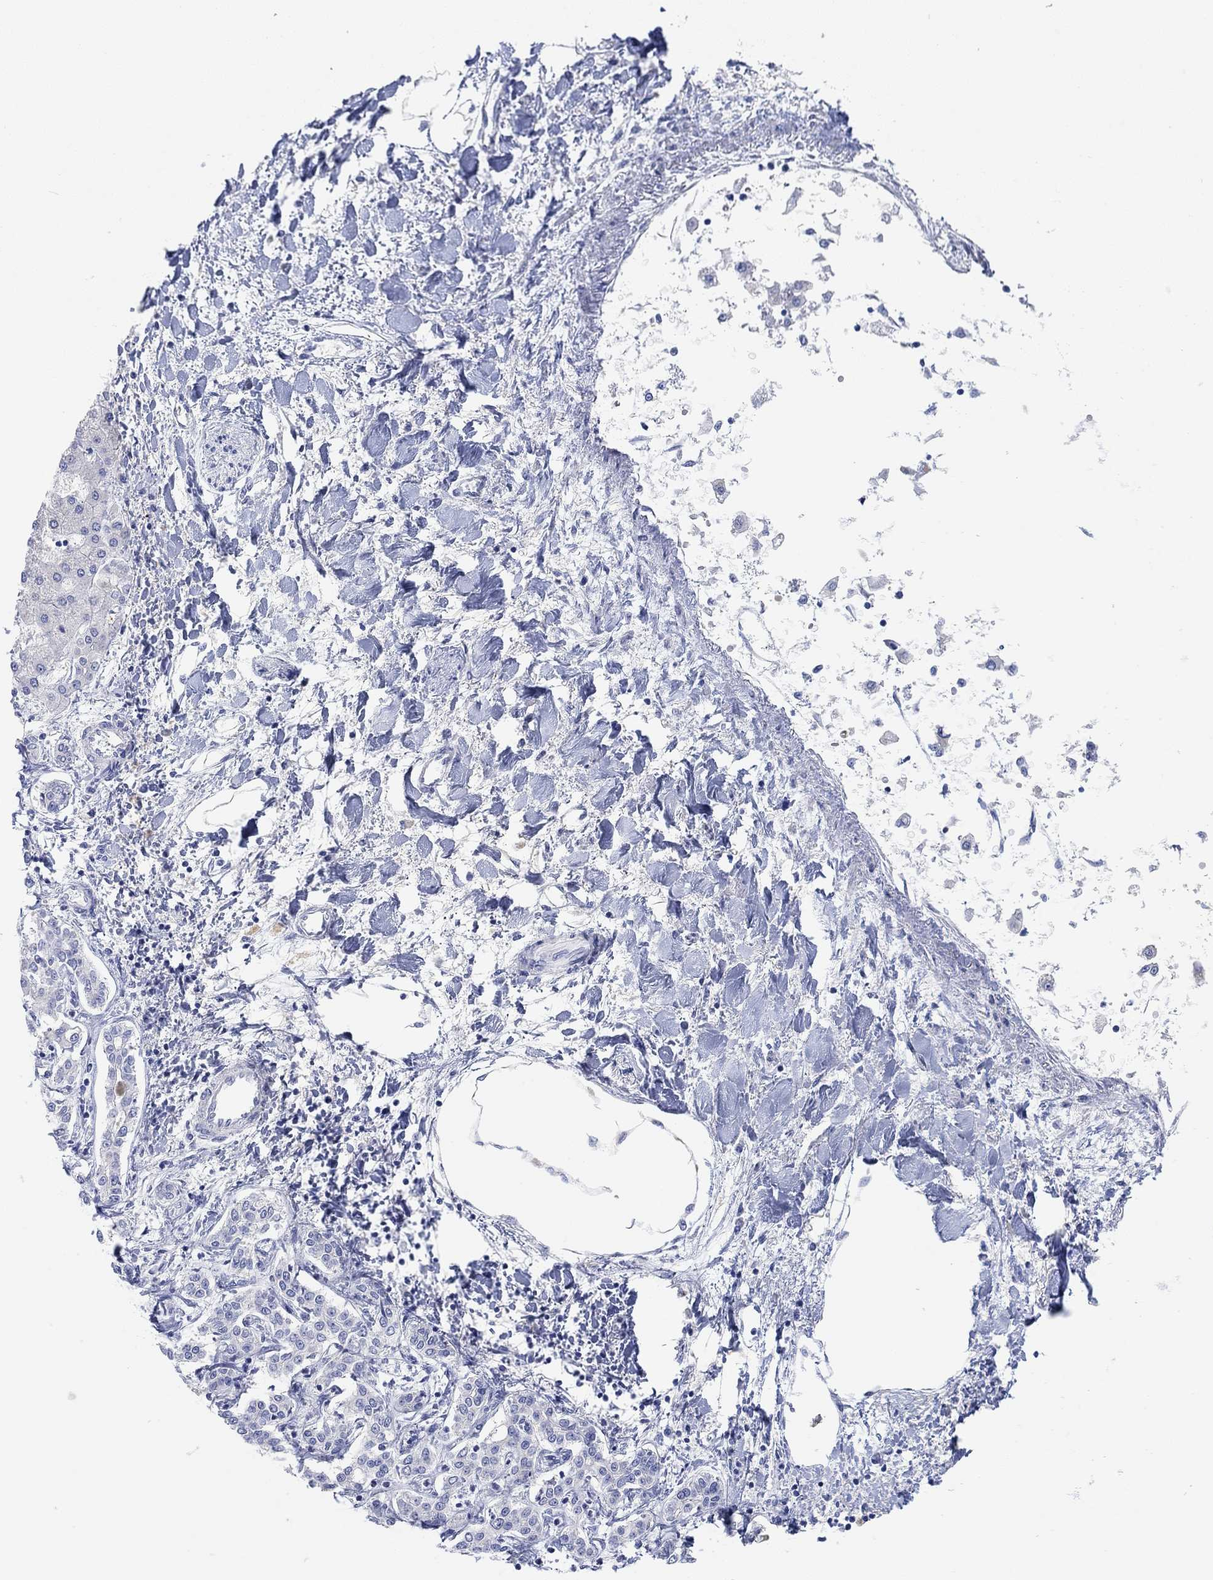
{"staining": {"intensity": "weak", "quantity": "25%-75%", "location": "cytoplasmic/membranous"}, "tissue": "liver cancer", "cell_type": "Tumor cells", "image_type": "cancer", "snomed": [{"axis": "morphology", "description": "Cholangiocarcinoma"}, {"axis": "topography", "description": "Liver"}], "caption": "This is an image of immunohistochemistry staining of liver cancer, which shows weak positivity in the cytoplasmic/membranous of tumor cells.", "gene": "RGS1", "patient": {"sex": "female", "age": 64}}